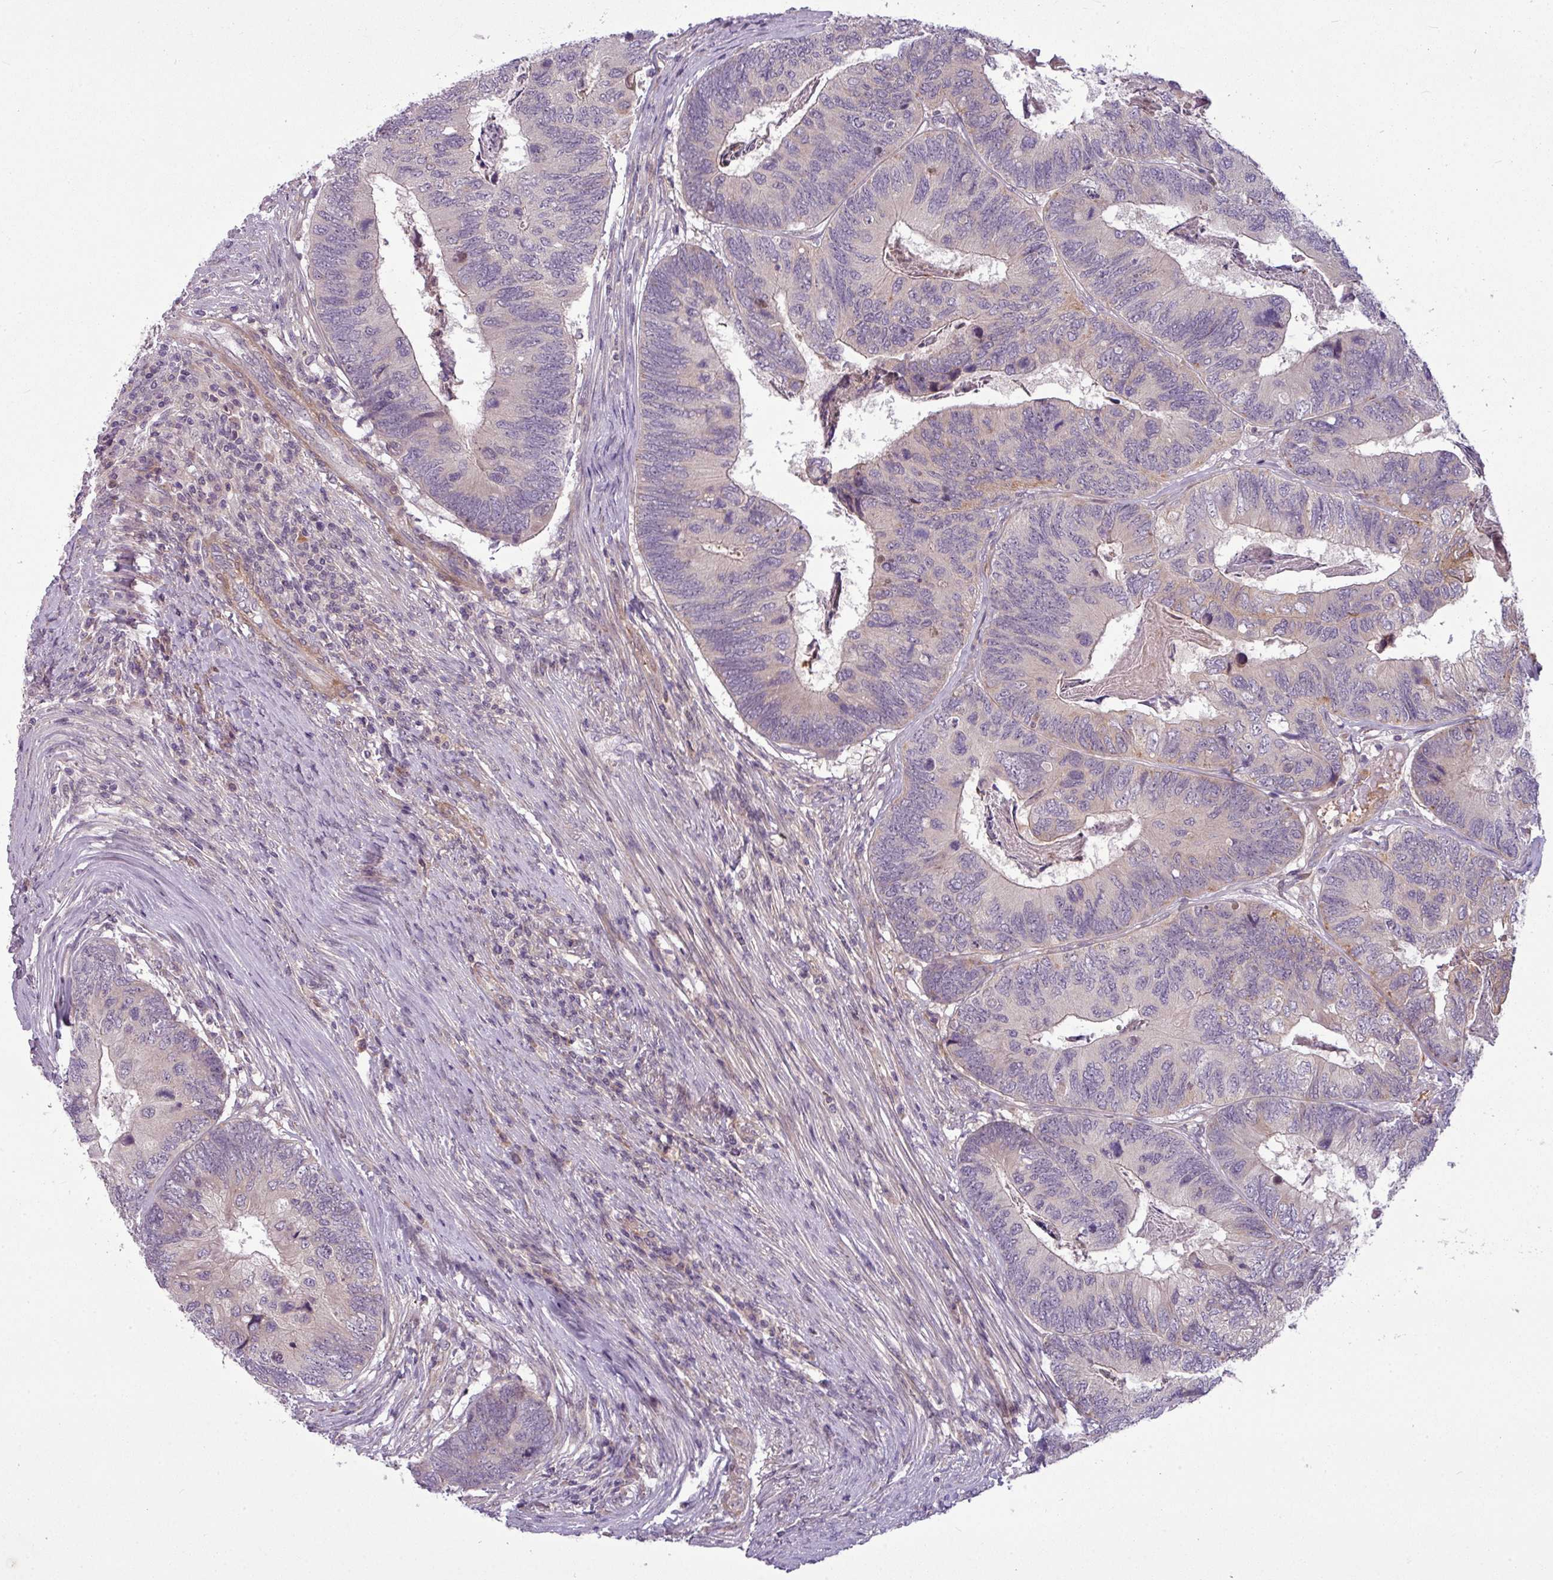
{"staining": {"intensity": "moderate", "quantity": "<25%", "location": "cytoplasmic/membranous"}, "tissue": "colorectal cancer", "cell_type": "Tumor cells", "image_type": "cancer", "snomed": [{"axis": "morphology", "description": "Adenocarcinoma, NOS"}, {"axis": "topography", "description": "Colon"}], "caption": "DAB immunohistochemical staining of human adenocarcinoma (colorectal) demonstrates moderate cytoplasmic/membranous protein positivity in about <25% of tumor cells.", "gene": "ZNF35", "patient": {"sex": "female", "age": 67}}